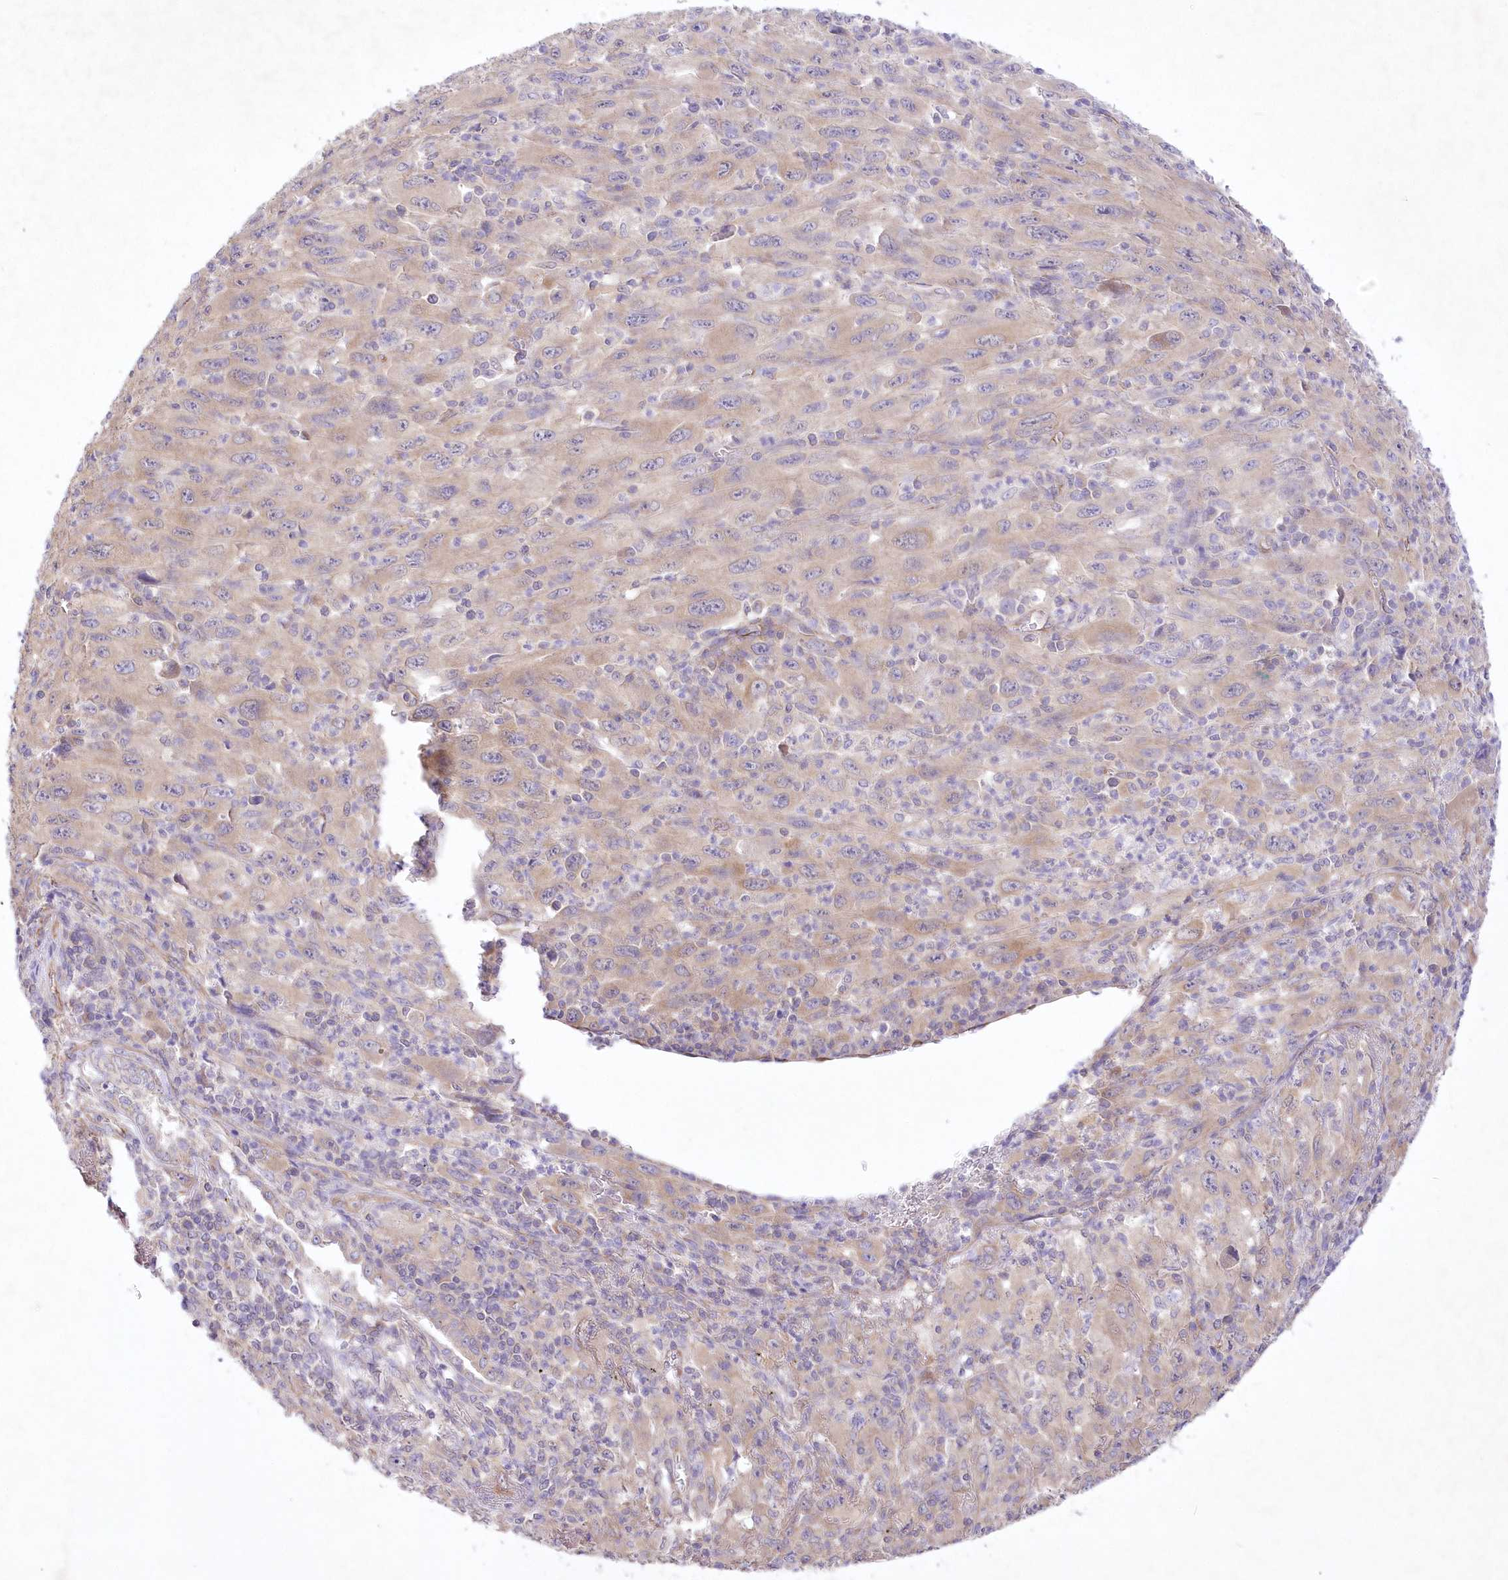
{"staining": {"intensity": "weak", "quantity": "<25%", "location": "cytoplasmic/membranous"}, "tissue": "melanoma", "cell_type": "Tumor cells", "image_type": "cancer", "snomed": [{"axis": "morphology", "description": "Malignant melanoma, Metastatic site"}, {"axis": "topography", "description": "Skin"}], "caption": "Tumor cells show no significant staining in melanoma.", "gene": "ITSN2", "patient": {"sex": "female", "age": 56}}